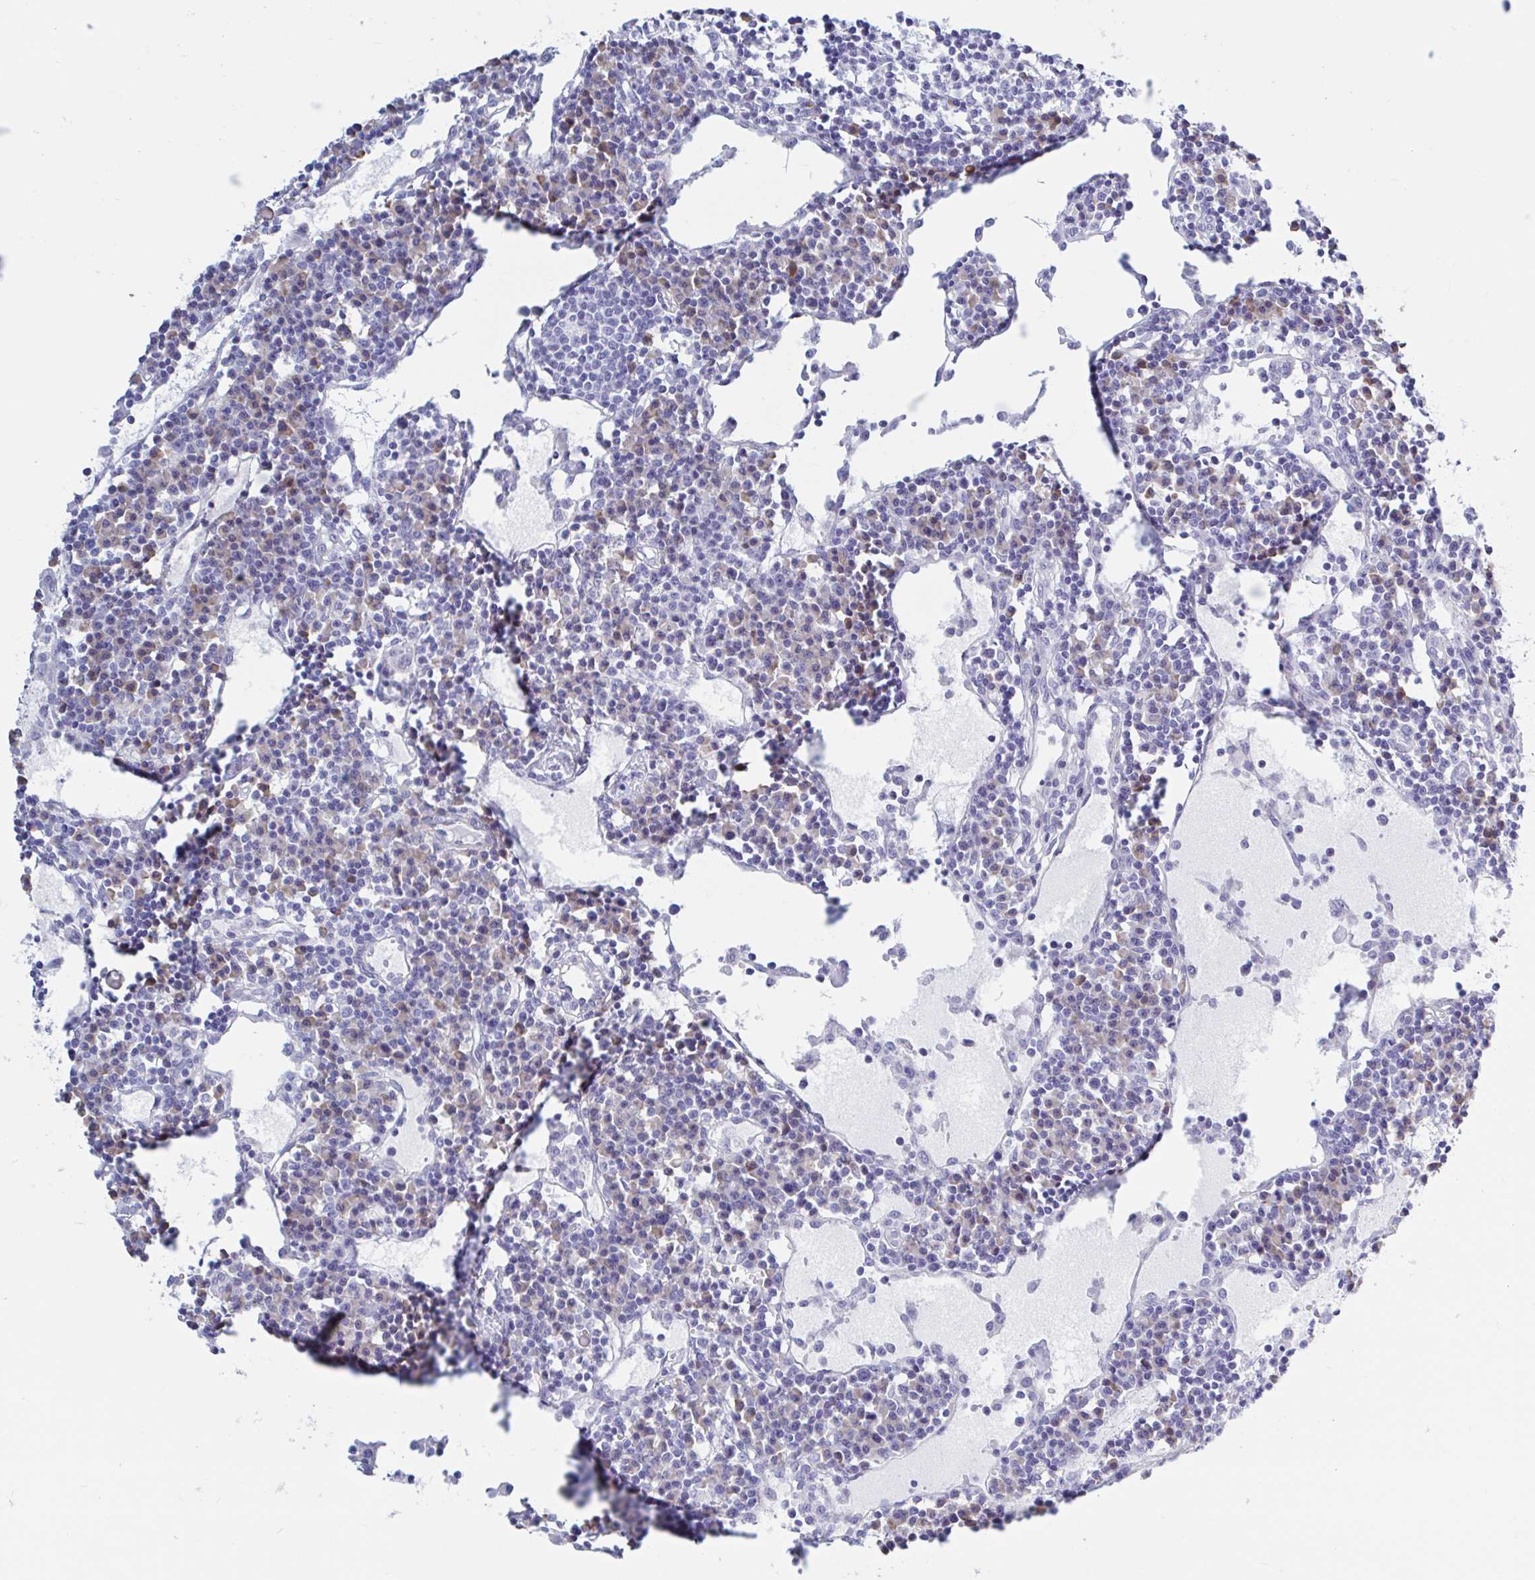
{"staining": {"intensity": "moderate", "quantity": "<25%", "location": "cytoplasmic/membranous"}, "tissue": "lymph node", "cell_type": "Germinal center cells", "image_type": "normal", "snomed": [{"axis": "morphology", "description": "Normal tissue, NOS"}, {"axis": "topography", "description": "Lymph node"}], "caption": "A brown stain highlights moderate cytoplasmic/membranous staining of a protein in germinal center cells of benign human lymph node. The protein of interest is shown in brown color, while the nuclei are stained blue.", "gene": "ENSG00000271254", "patient": {"sex": "female", "age": 78}}